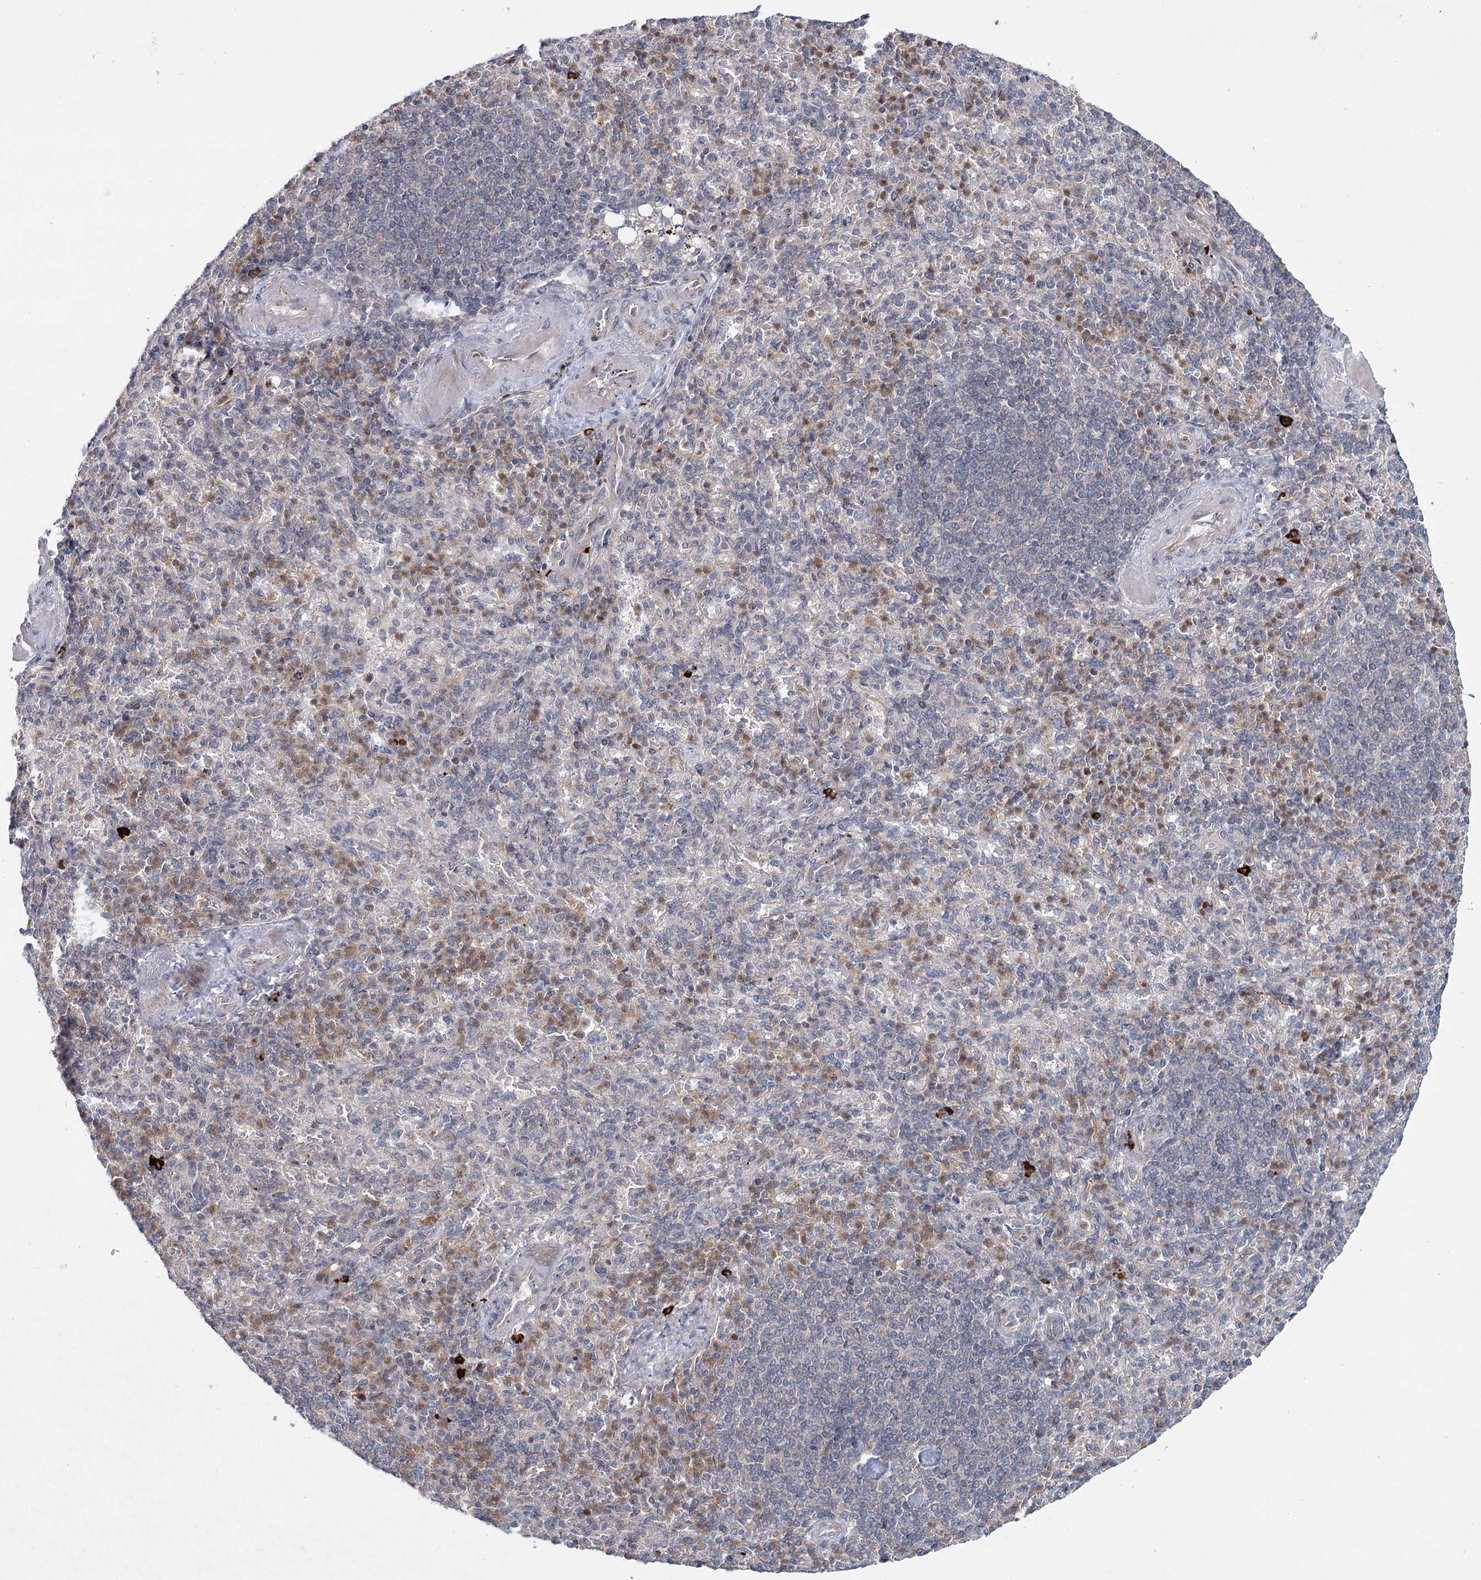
{"staining": {"intensity": "weak", "quantity": "<25%", "location": "cytoplasmic/membranous"}, "tissue": "spleen", "cell_type": "Cells in red pulp", "image_type": "normal", "snomed": [{"axis": "morphology", "description": "Normal tissue, NOS"}, {"axis": "topography", "description": "Spleen"}], "caption": "Immunohistochemical staining of normal human spleen exhibits no significant staining in cells in red pulp. (DAB (3,3'-diaminobenzidine) immunohistochemistry (IHC) with hematoxylin counter stain).", "gene": "MAP3K13", "patient": {"sex": "female", "age": 74}}